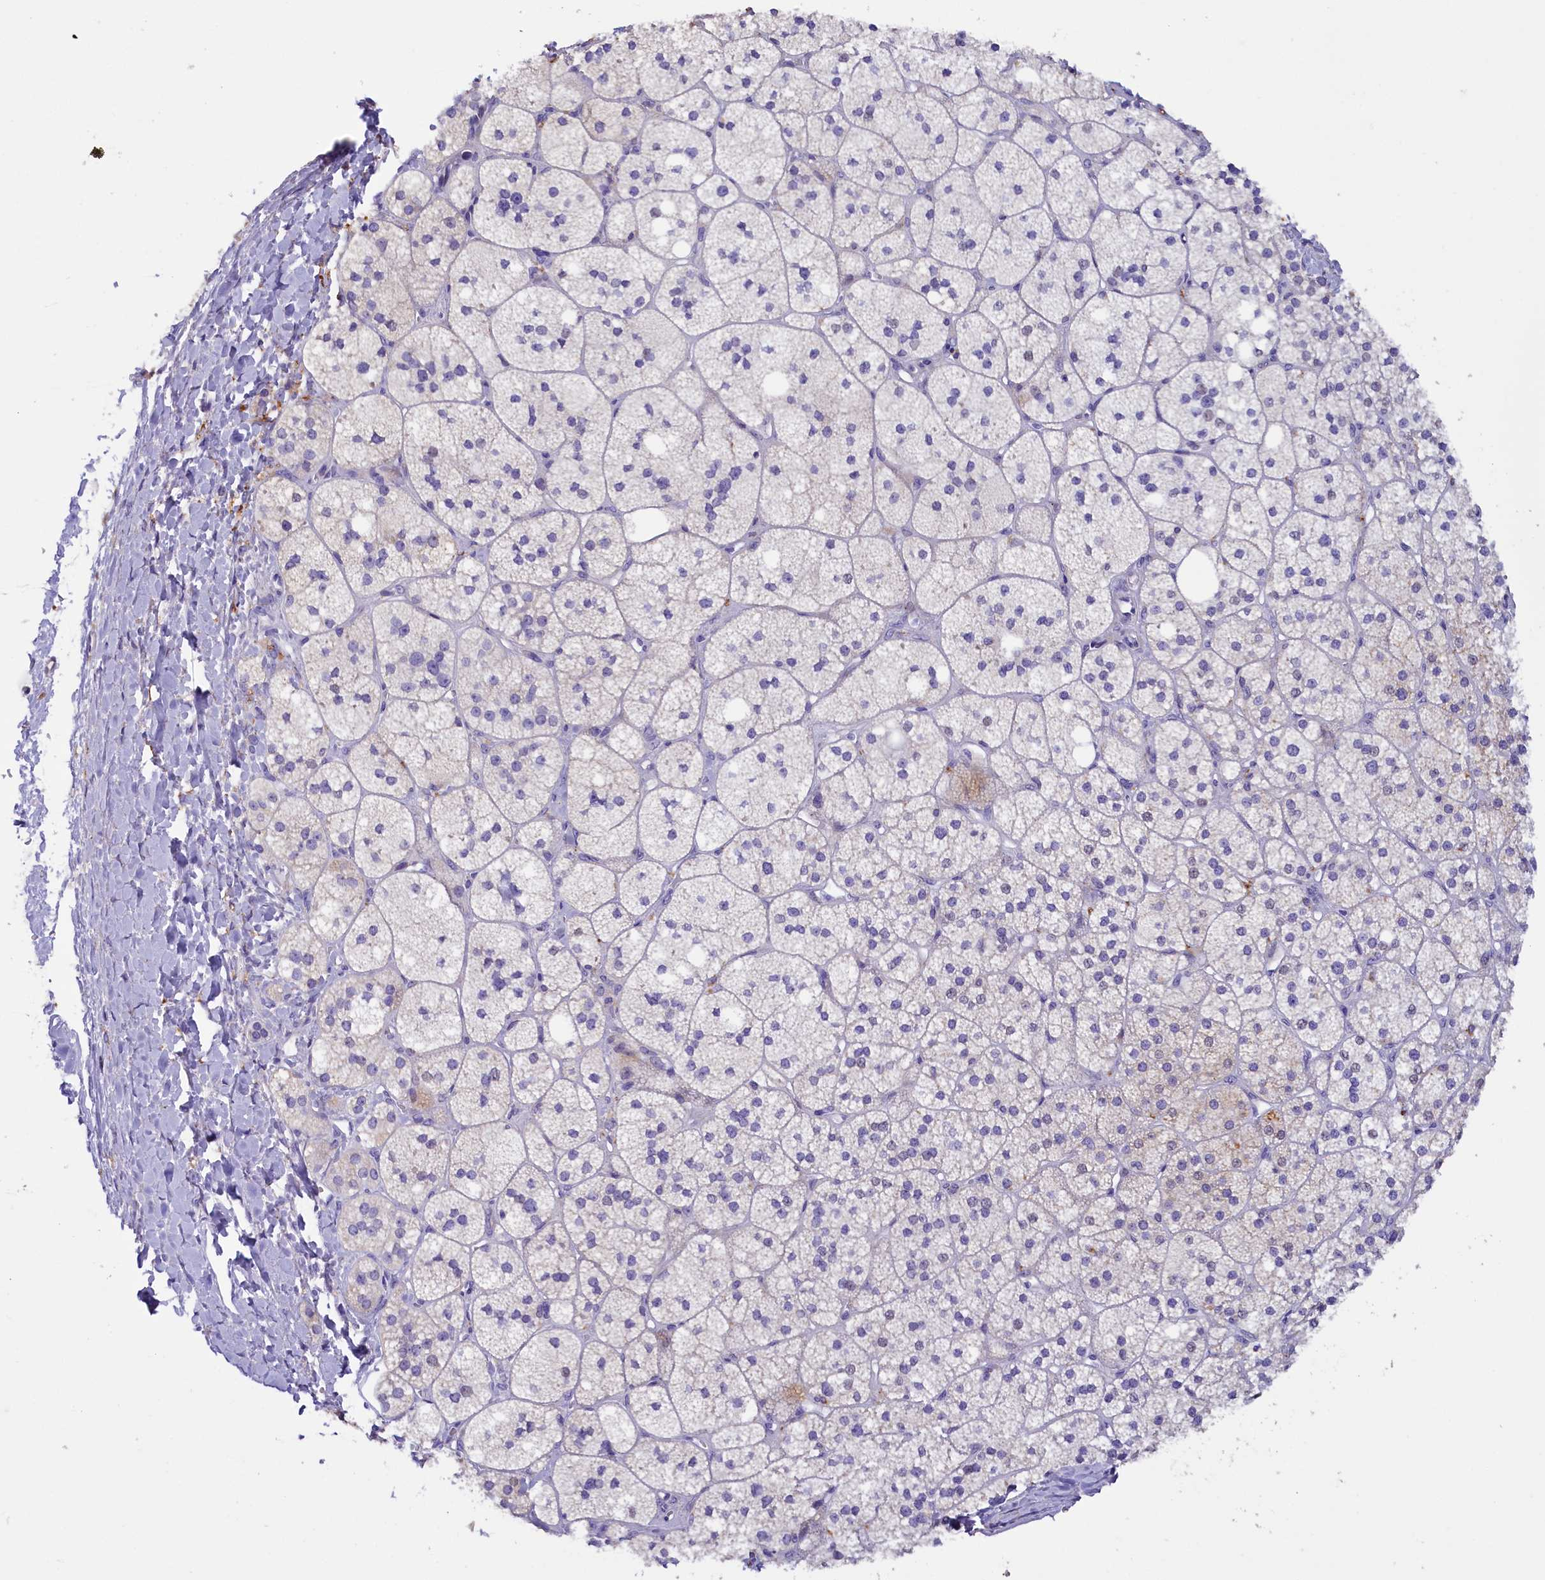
{"staining": {"intensity": "moderate", "quantity": "<25%", "location": "cytoplasmic/membranous"}, "tissue": "adrenal gland", "cell_type": "Glandular cells", "image_type": "normal", "snomed": [{"axis": "morphology", "description": "Normal tissue, NOS"}, {"axis": "topography", "description": "Adrenal gland"}], "caption": "DAB immunohistochemical staining of unremarkable human adrenal gland displays moderate cytoplasmic/membranous protein expression in about <25% of glandular cells.", "gene": "RTTN", "patient": {"sex": "male", "age": 61}}